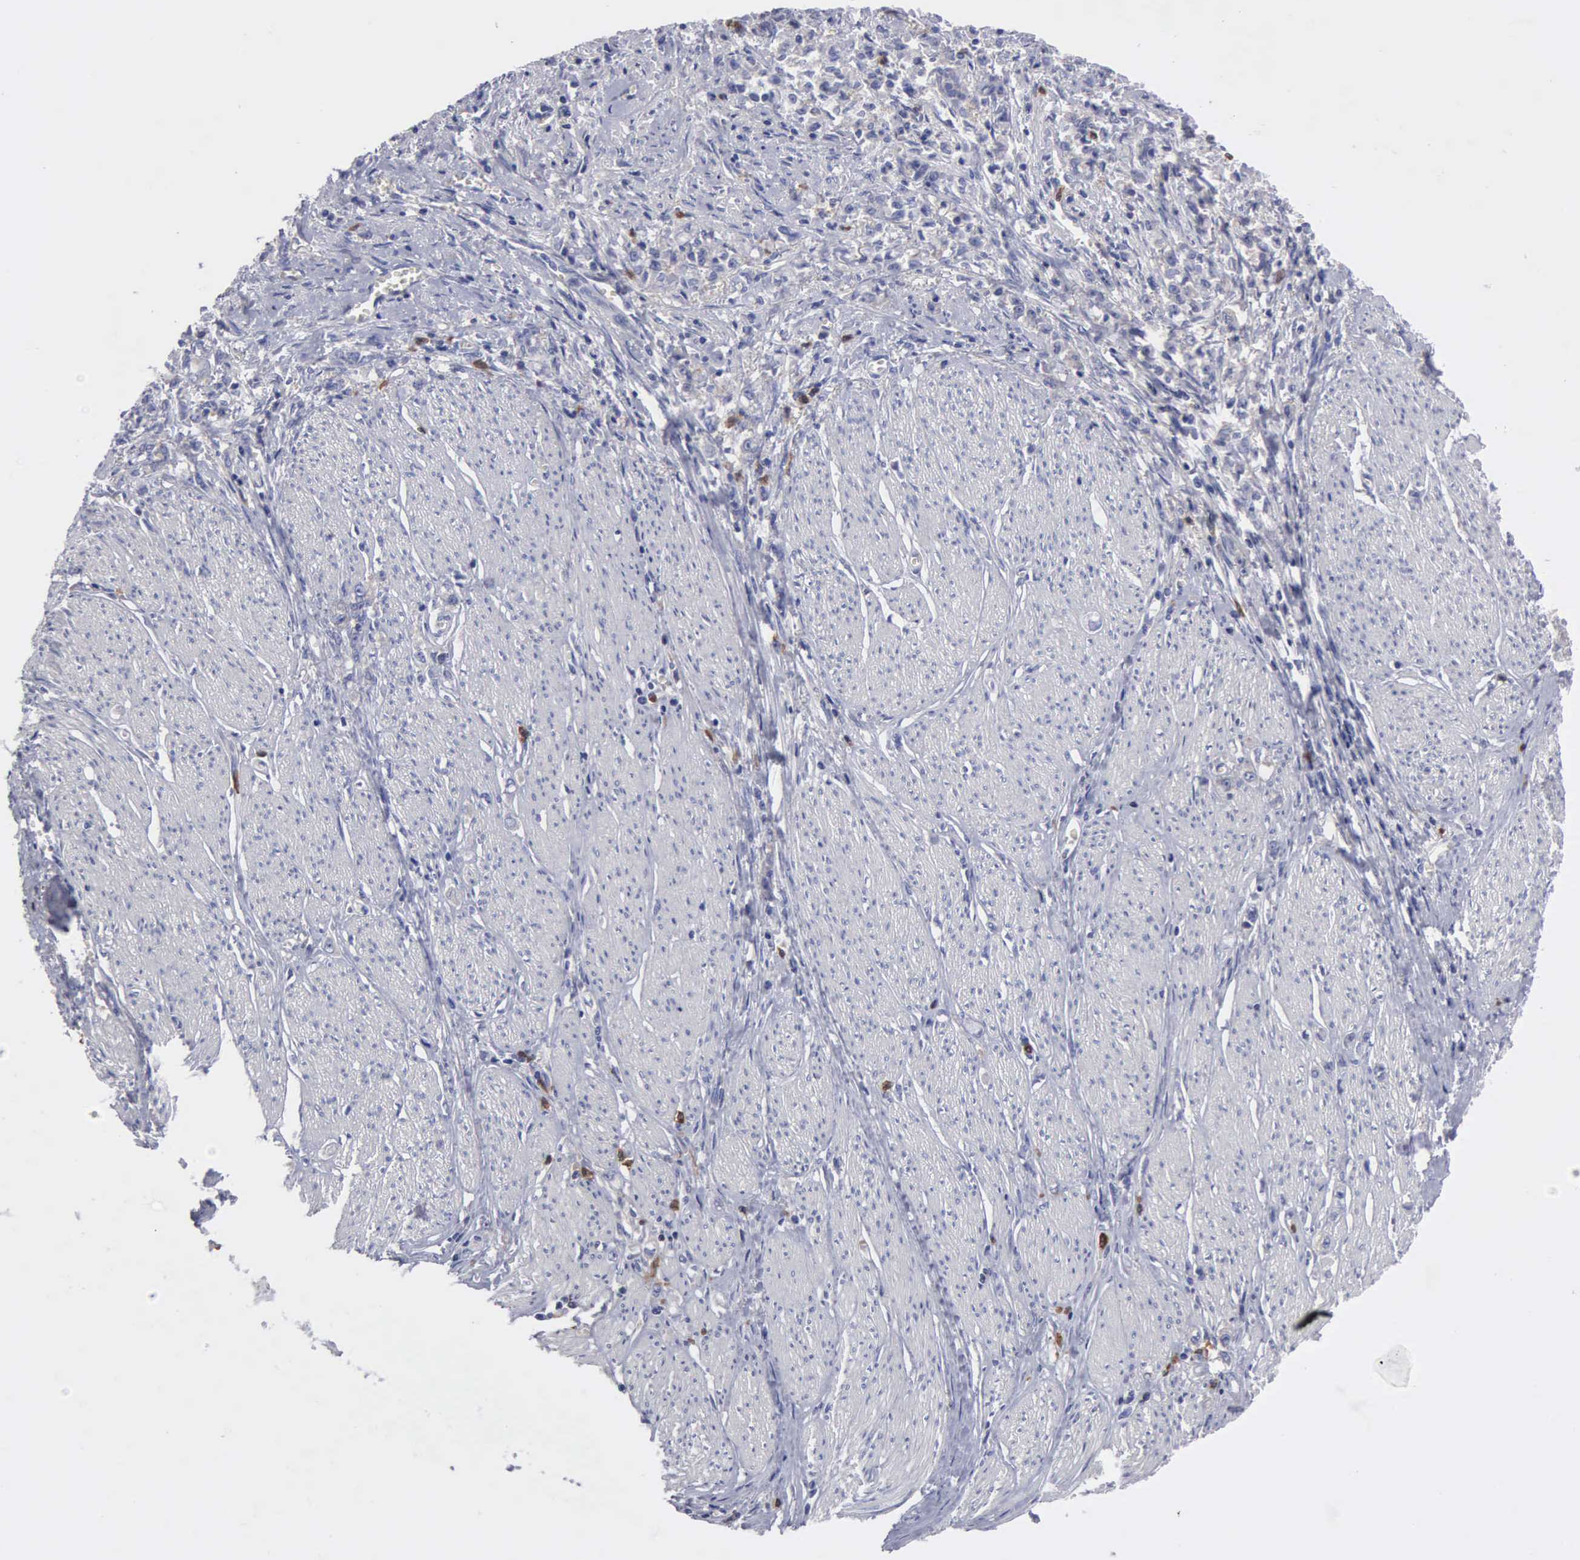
{"staining": {"intensity": "negative", "quantity": "none", "location": "none"}, "tissue": "stomach cancer", "cell_type": "Tumor cells", "image_type": "cancer", "snomed": [{"axis": "morphology", "description": "Adenocarcinoma, NOS"}, {"axis": "topography", "description": "Stomach"}], "caption": "The photomicrograph demonstrates no staining of tumor cells in stomach adenocarcinoma. (DAB (3,3'-diaminobenzidine) IHC, high magnification).", "gene": "G6PD", "patient": {"sex": "male", "age": 72}}